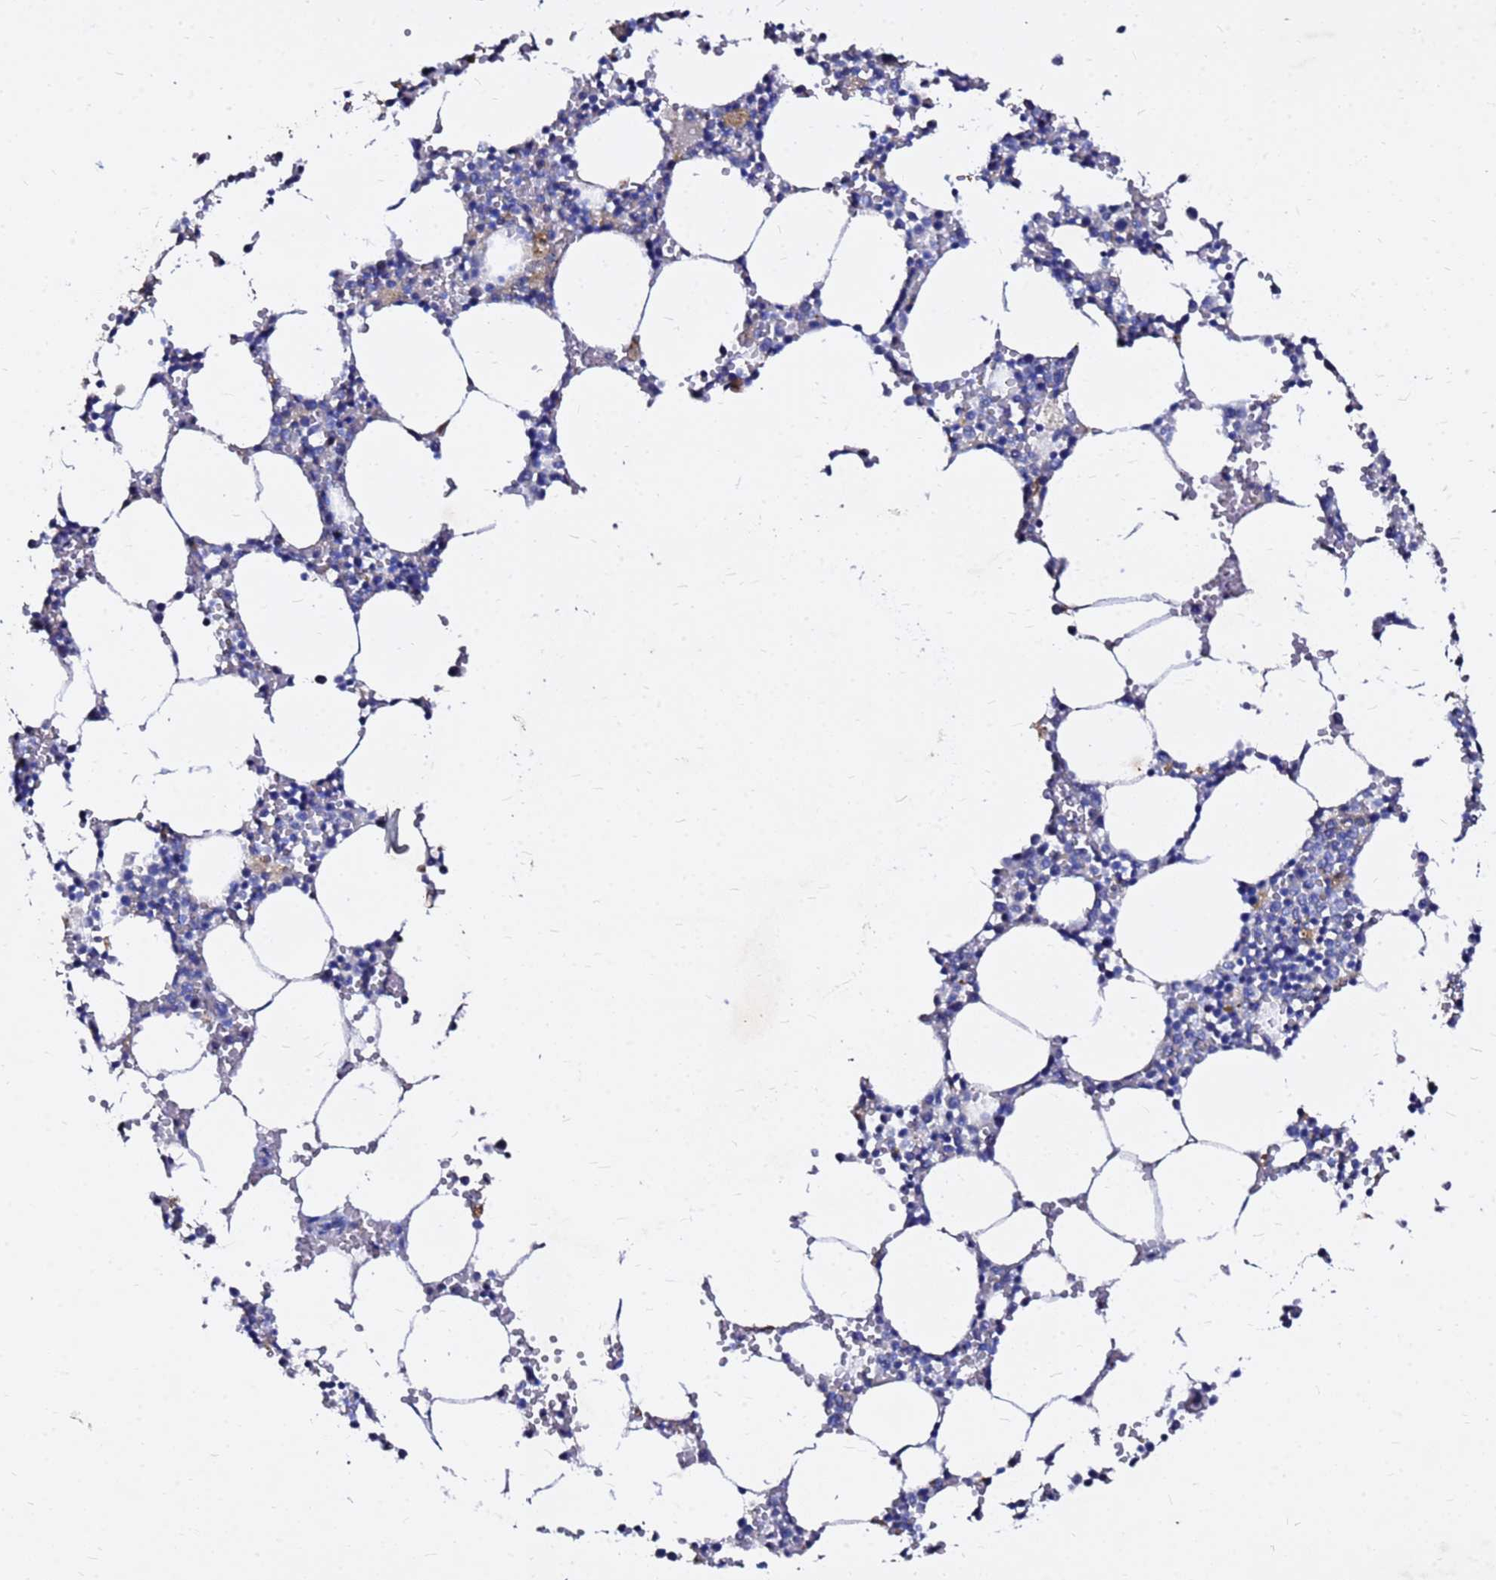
{"staining": {"intensity": "negative", "quantity": "none", "location": "none"}, "tissue": "bone marrow", "cell_type": "Hematopoietic cells", "image_type": "normal", "snomed": [{"axis": "morphology", "description": "Normal tissue, NOS"}, {"axis": "topography", "description": "Bone marrow"}], "caption": "Bone marrow was stained to show a protein in brown. There is no significant positivity in hematopoietic cells. The staining was performed using DAB to visualize the protein expression in brown, while the nuclei were stained in blue with hematoxylin (Magnification: 20x).", "gene": "FAM183A", "patient": {"sex": "female", "age": 64}}